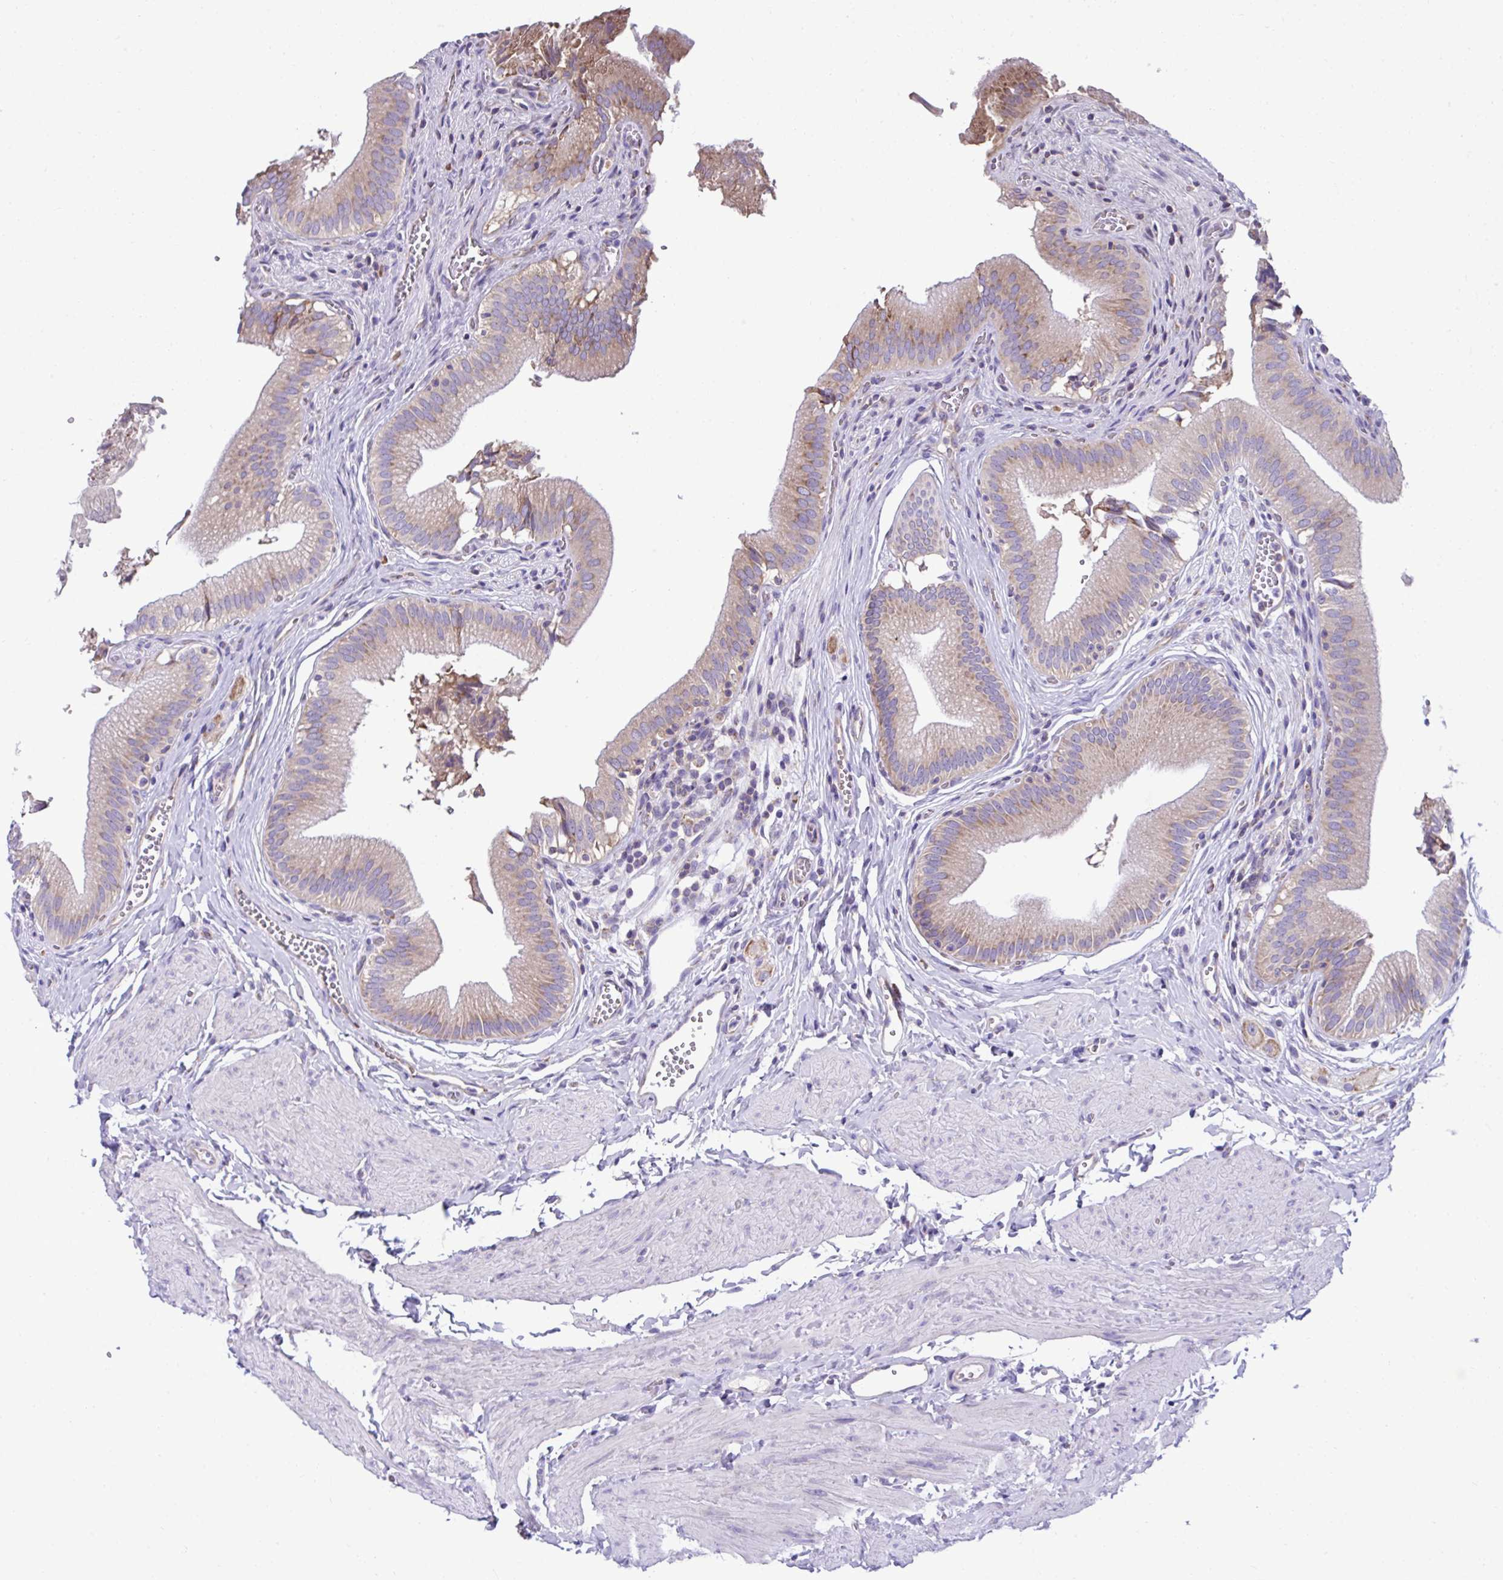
{"staining": {"intensity": "moderate", "quantity": ">75%", "location": "cytoplasmic/membranous"}, "tissue": "gallbladder", "cell_type": "Glandular cells", "image_type": "normal", "snomed": [{"axis": "morphology", "description": "Normal tissue, NOS"}, {"axis": "topography", "description": "Gallbladder"}, {"axis": "topography", "description": "Peripheral nerve tissue"}], "caption": "High-power microscopy captured an IHC image of normal gallbladder, revealing moderate cytoplasmic/membranous staining in about >75% of glandular cells.", "gene": "RPL7", "patient": {"sex": "male", "age": 17}}